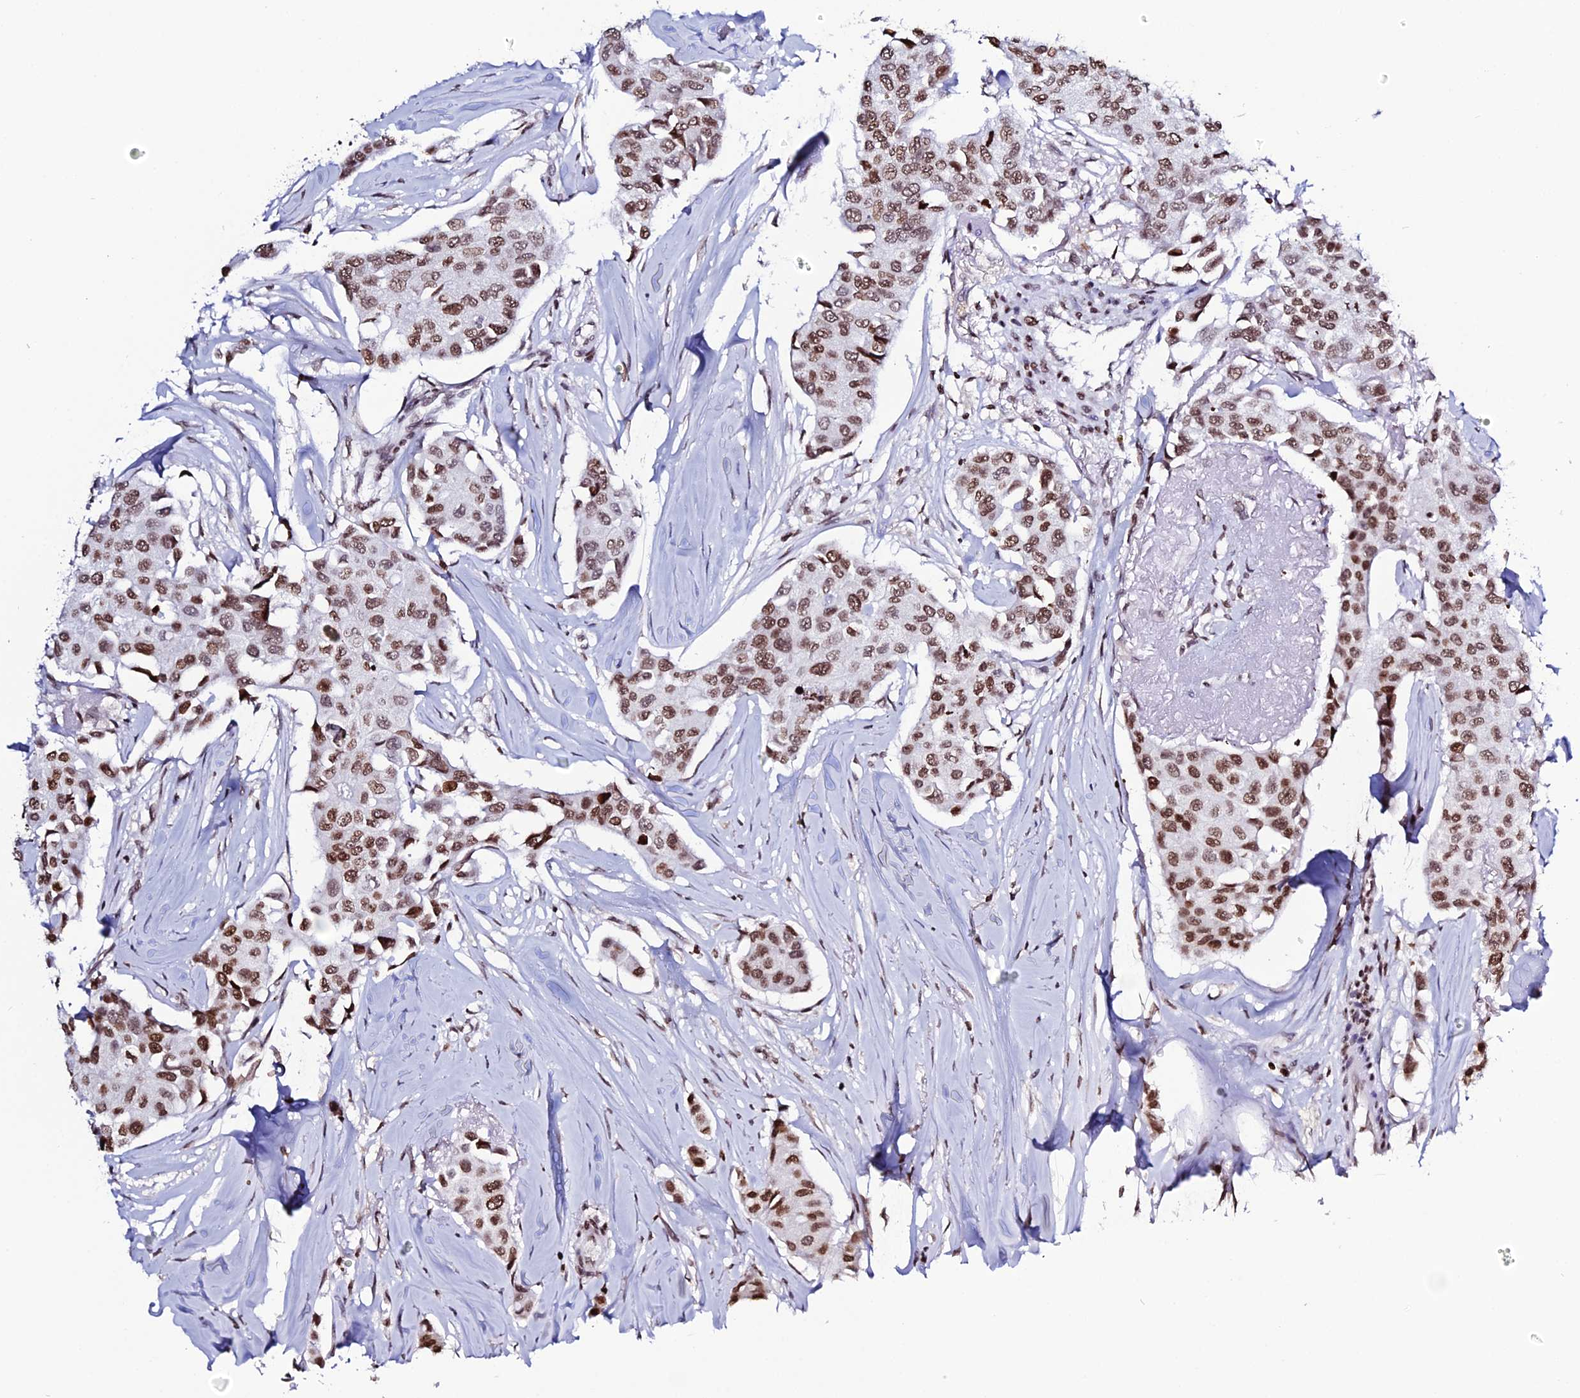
{"staining": {"intensity": "moderate", "quantity": ">75%", "location": "nuclear"}, "tissue": "breast cancer", "cell_type": "Tumor cells", "image_type": "cancer", "snomed": [{"axis": "morphology", "description": "Duct carcinoma"}, {"axis": "topography", "description": "Breast"}], "caption": "Breast intraductal carcinoma tissue exhibits moderate nuclear staining in approximately >75% of tumor cells", "gene": "MACROH2A2", "patient": {"sex": "female", "age": 80}}